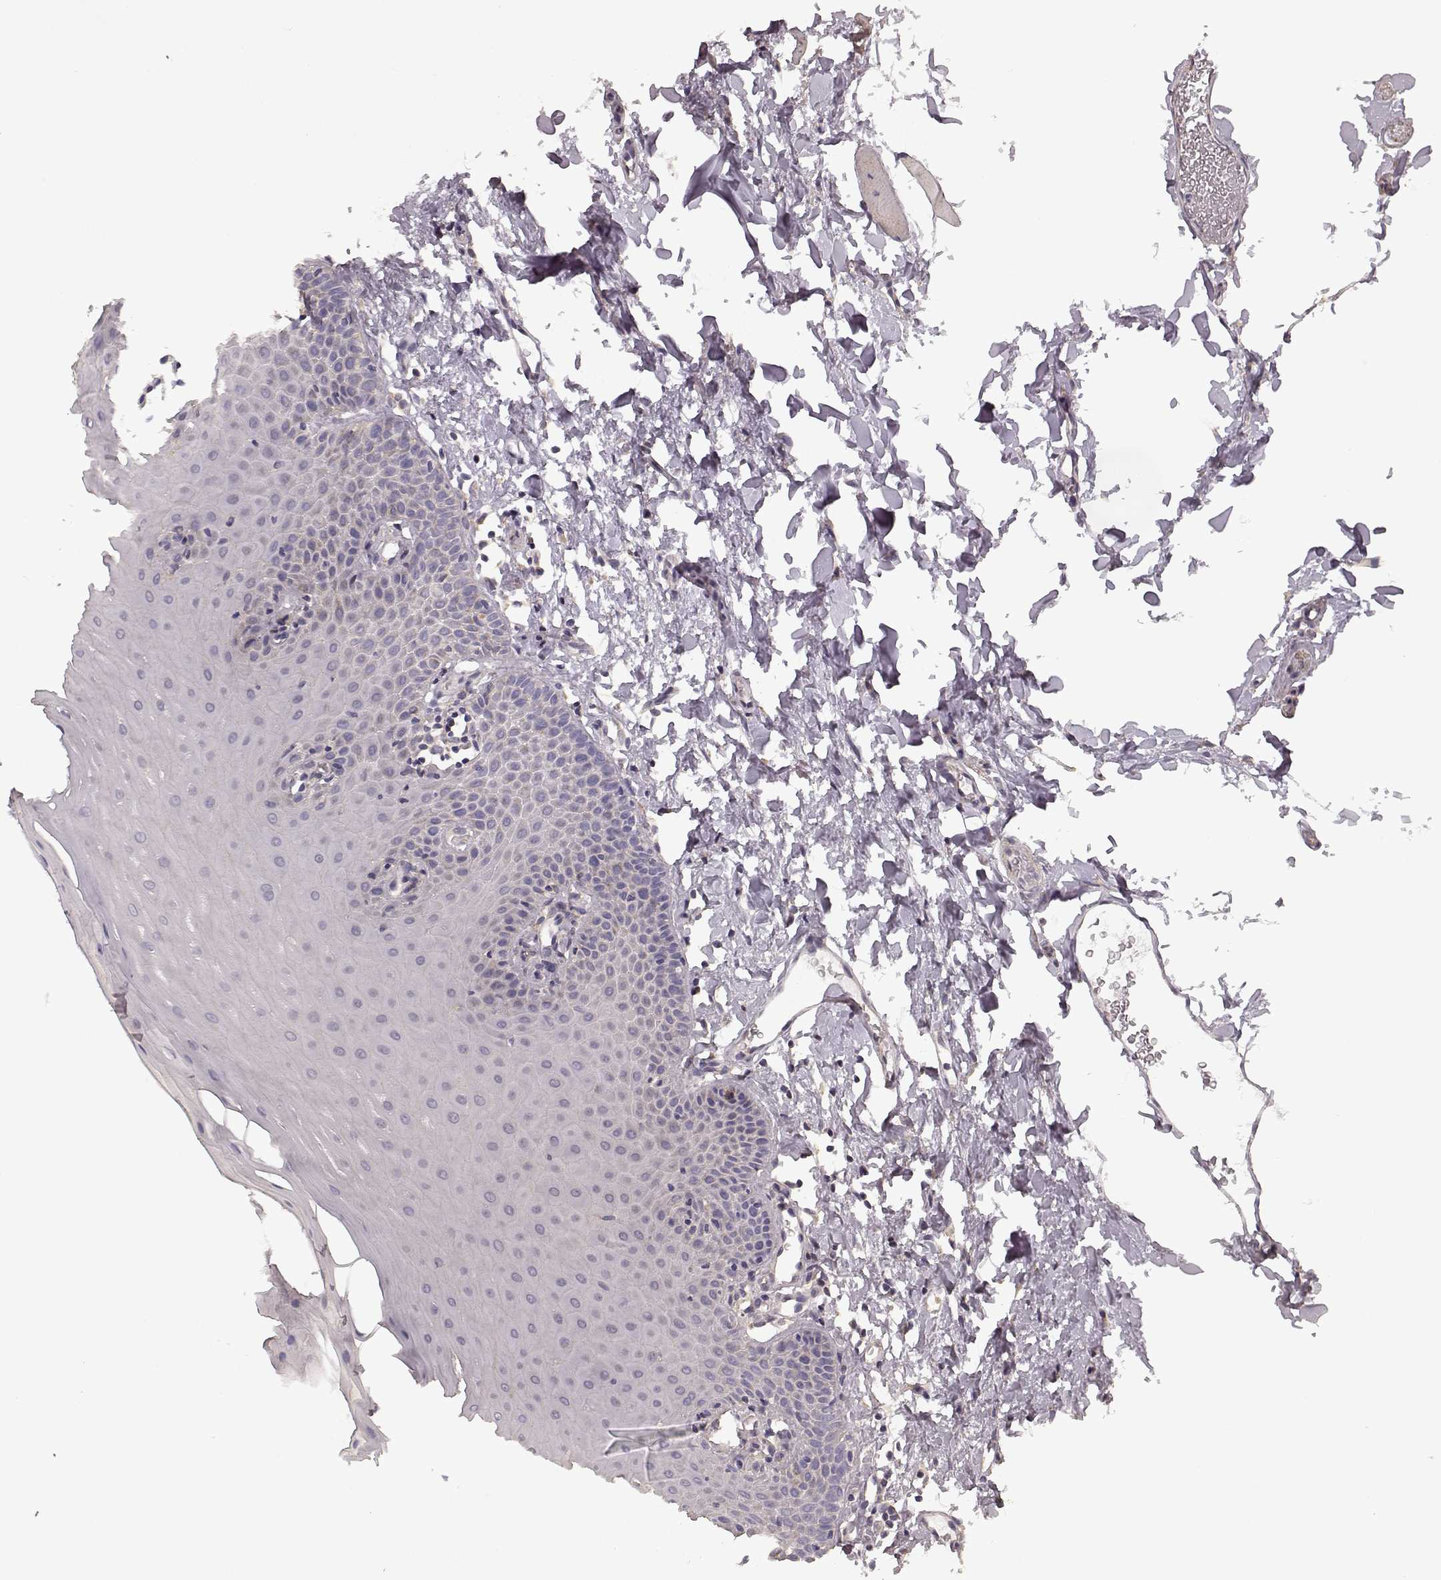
{"staining": {"intensity": "negative", "quantity": "none", "location": "none"}, "tissue": "oral mucosa", "cell_type": "Squamous epithelial cells", "image_type": "normal", "snomed": [{"axis": "morphology", "description": "Normal tissue, NOS"}, {"axis": "topography", "description": "Oral tissue"}], "caption": "Protein analysis of unremarkable oral mucosa demonstrates no significant staining in squamous epithelial cells. (DAB (3,3'-diaminobenzidine) immunohistochemistry with hematoxylin counter stain).", "gene": "ERBB3", "patient": {"sex": "male", "age": 81}}